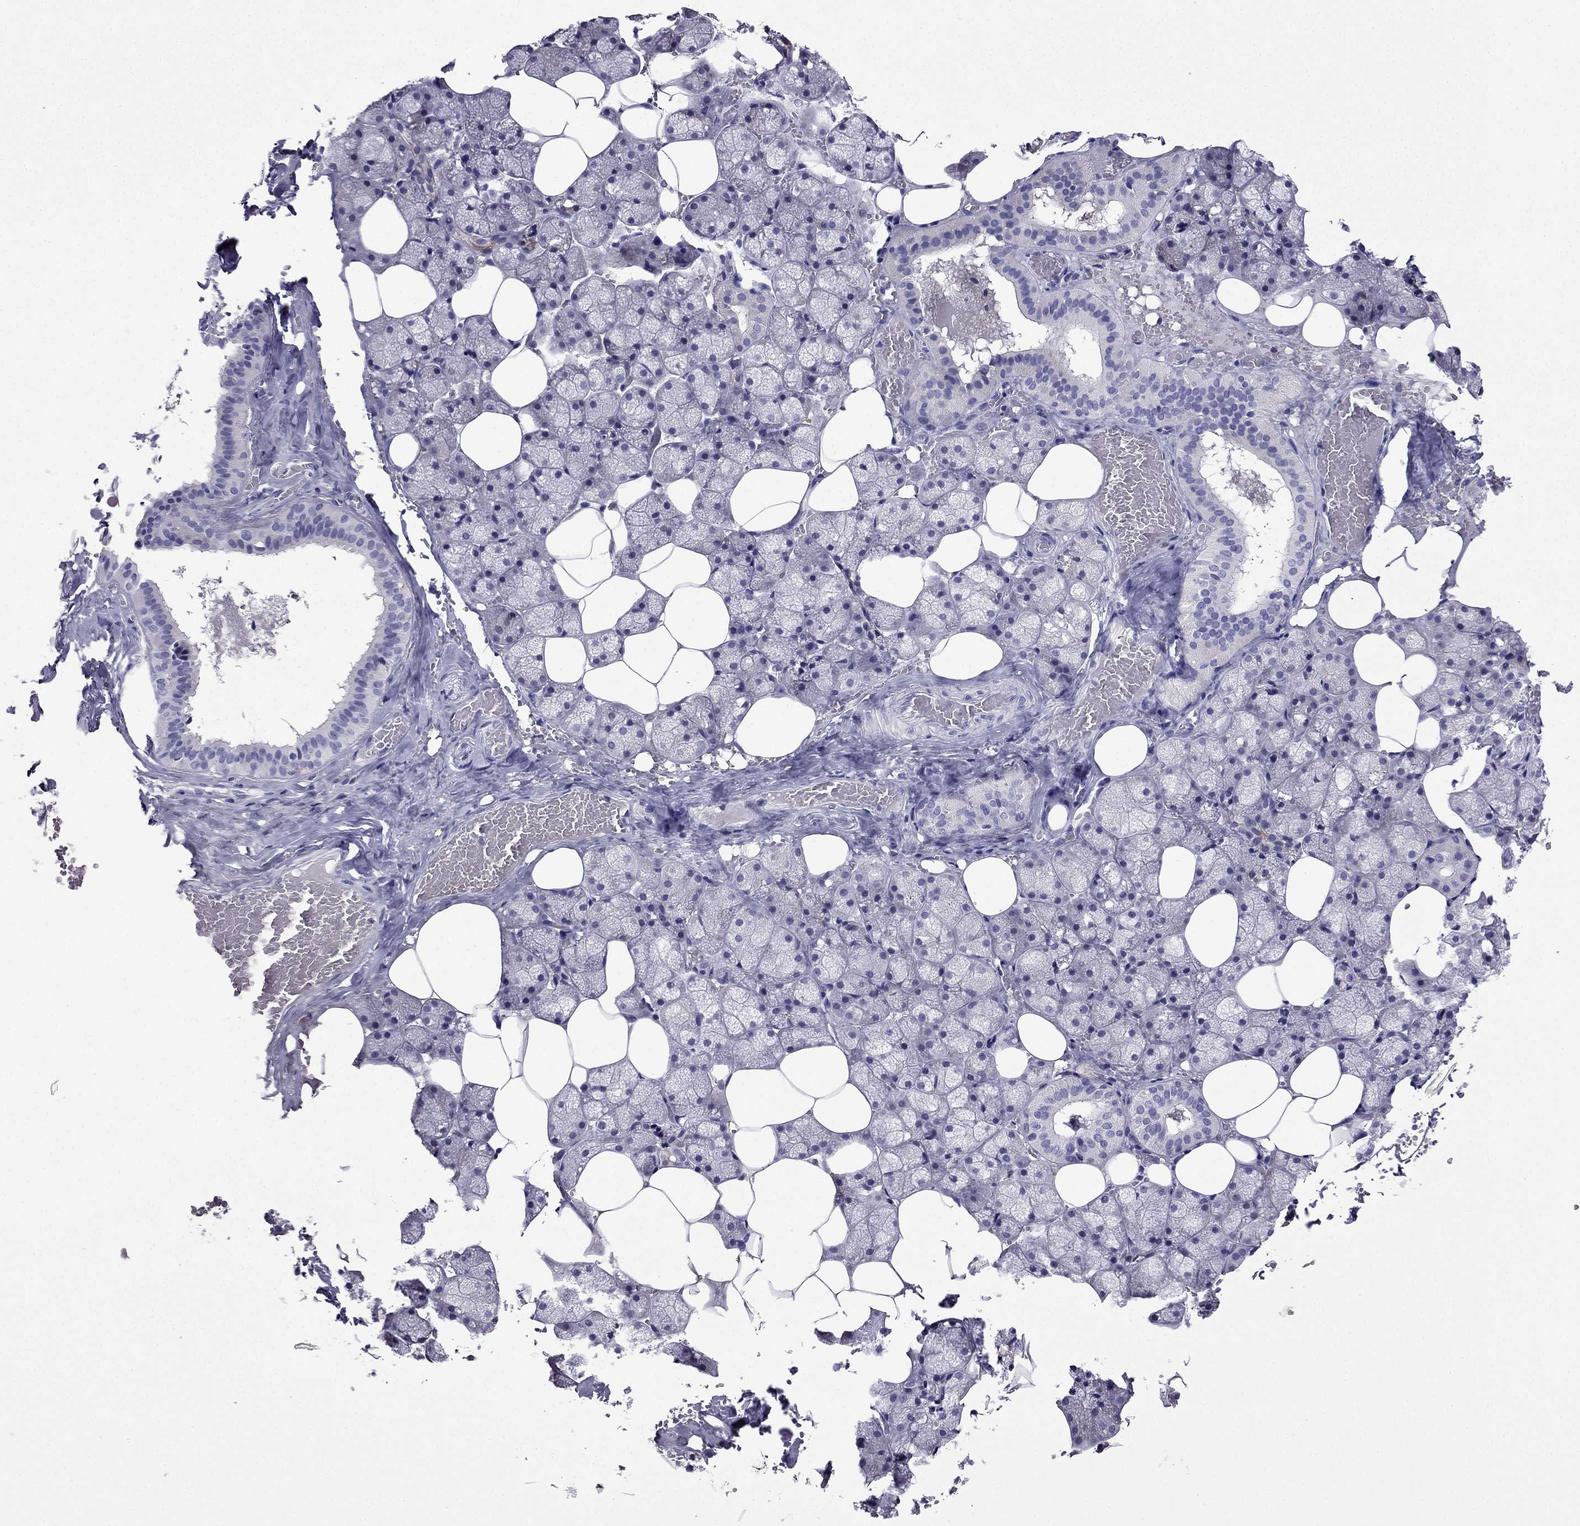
{"staining": {"intensity": "moderate", "quantity": "<25%", "location": "cytoplasmic/membranous"}, "tissue": "salivary gland", "cell_type": "Glandular cells", "image_type": "normal", "snomed": [{"axis": "morphology", "description": "Normal tissue, NOS"}, {"axis": "topography", "description": "Salivary gland"}], "caption": "A low amount of moderate cytoplasmic/membranous staining is present in about <25% of glandular cells in normal salivary gland. Immunohistochemistry stains the protein in brown and the nuclei are stained blue.", "gene": "TSSK4", "patient": {"sex": "male", "age": 38}}